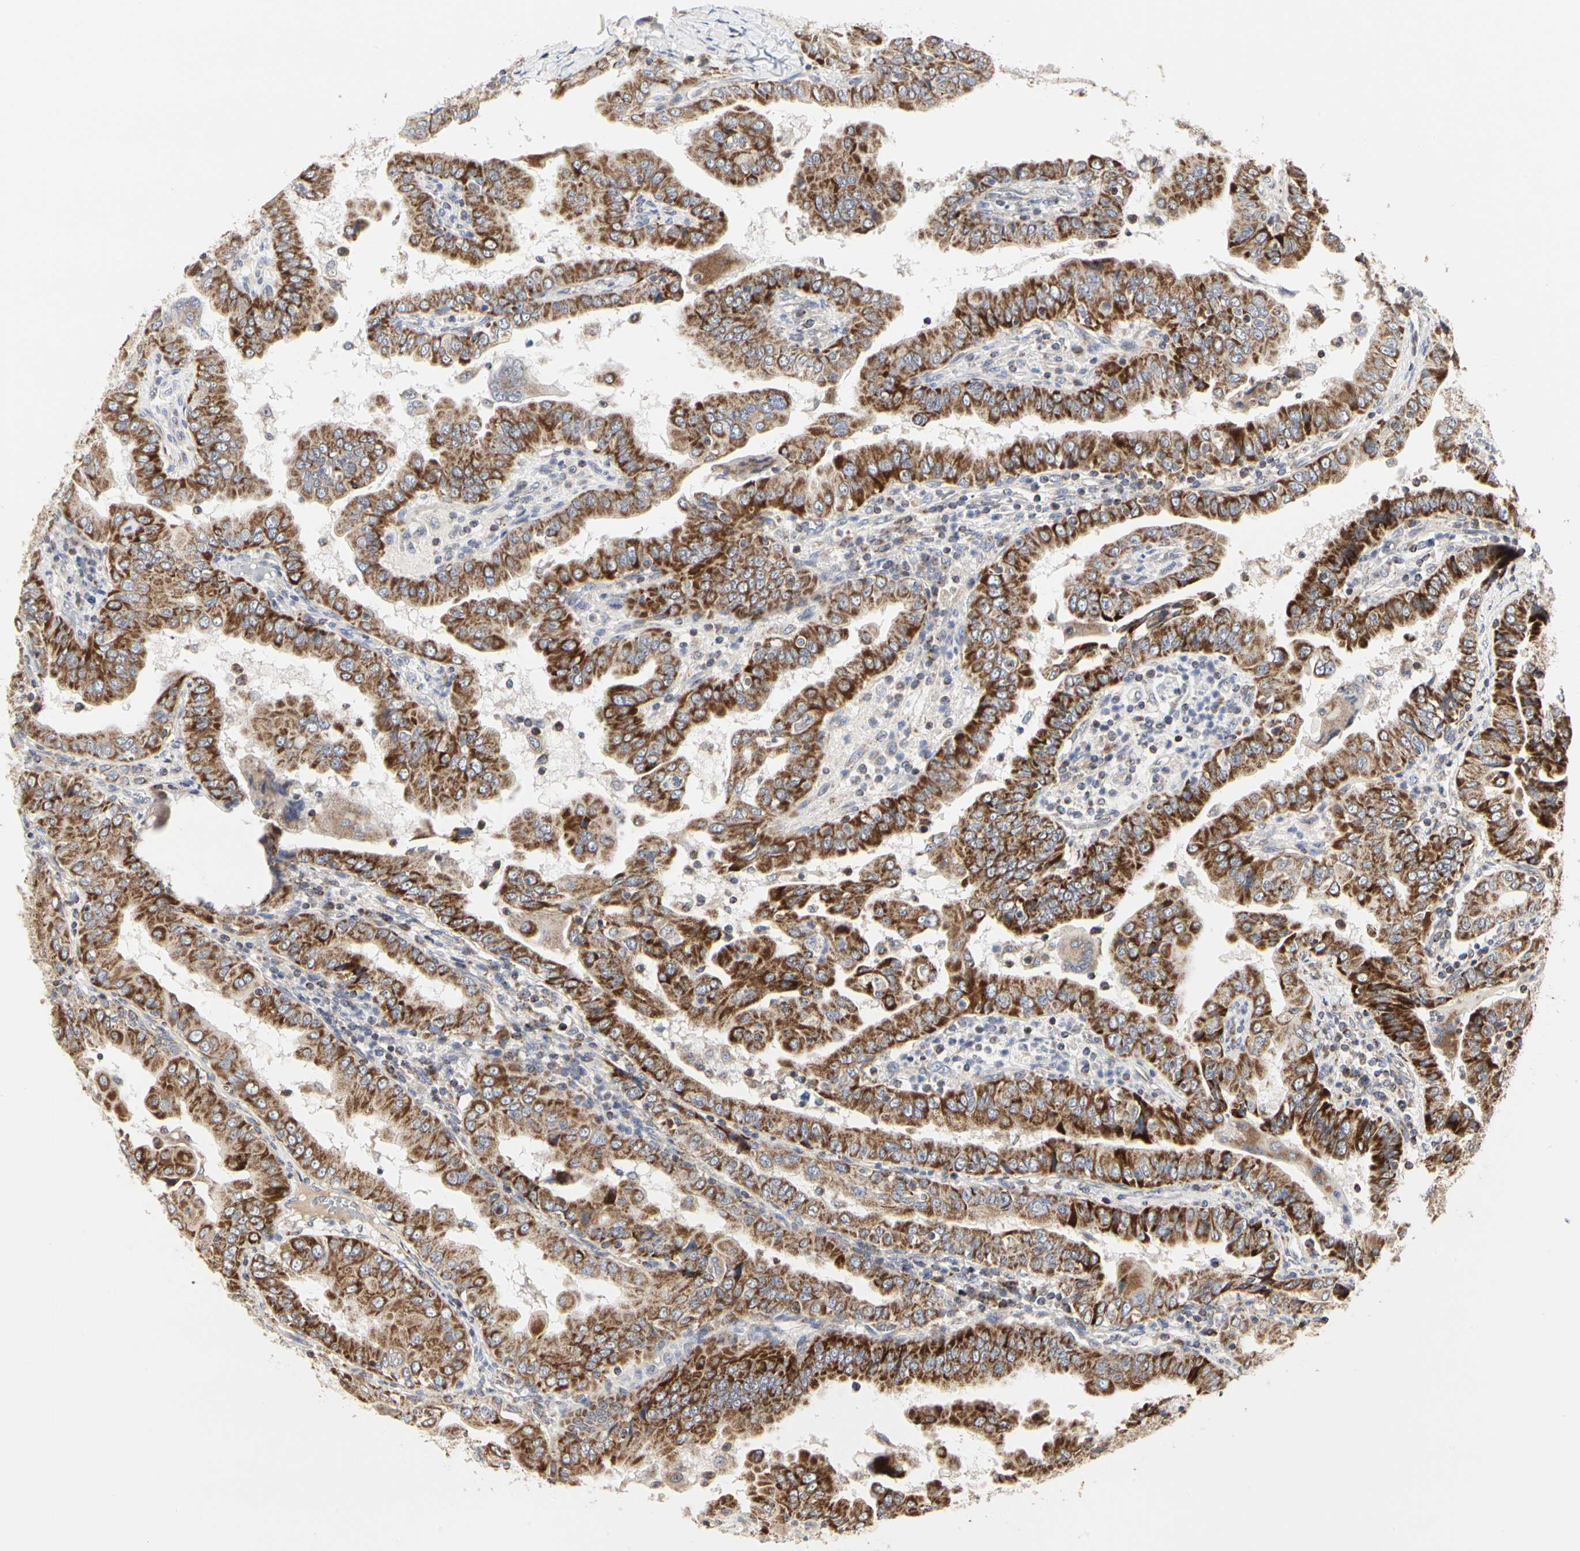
{"staining": {"intensity": "strong", "quantity": ">75%", "location": "cytoplasmic/membranous"}, "tissue": "thyroid cancer", "cell_type": "Tumor cells", "image_type": "cancer", "snomed": [{"axis": "morphology", "description": "Papillary adenocarcinoma, NOS"}, {"axis": "topography", "description": "Thyroid gland"}], "caption": "IHC (DAB) staining of thyroid cancer reveals strong cytoplasmic/membranous protein staining in approximately >75% of tumor cells. Using DAB (brown) and hematoxylin (blue) stains, captured at high magnification using brightfield microscopy.", "gene": "TSKU", "patient": {"sex": "male", "age": 33}}